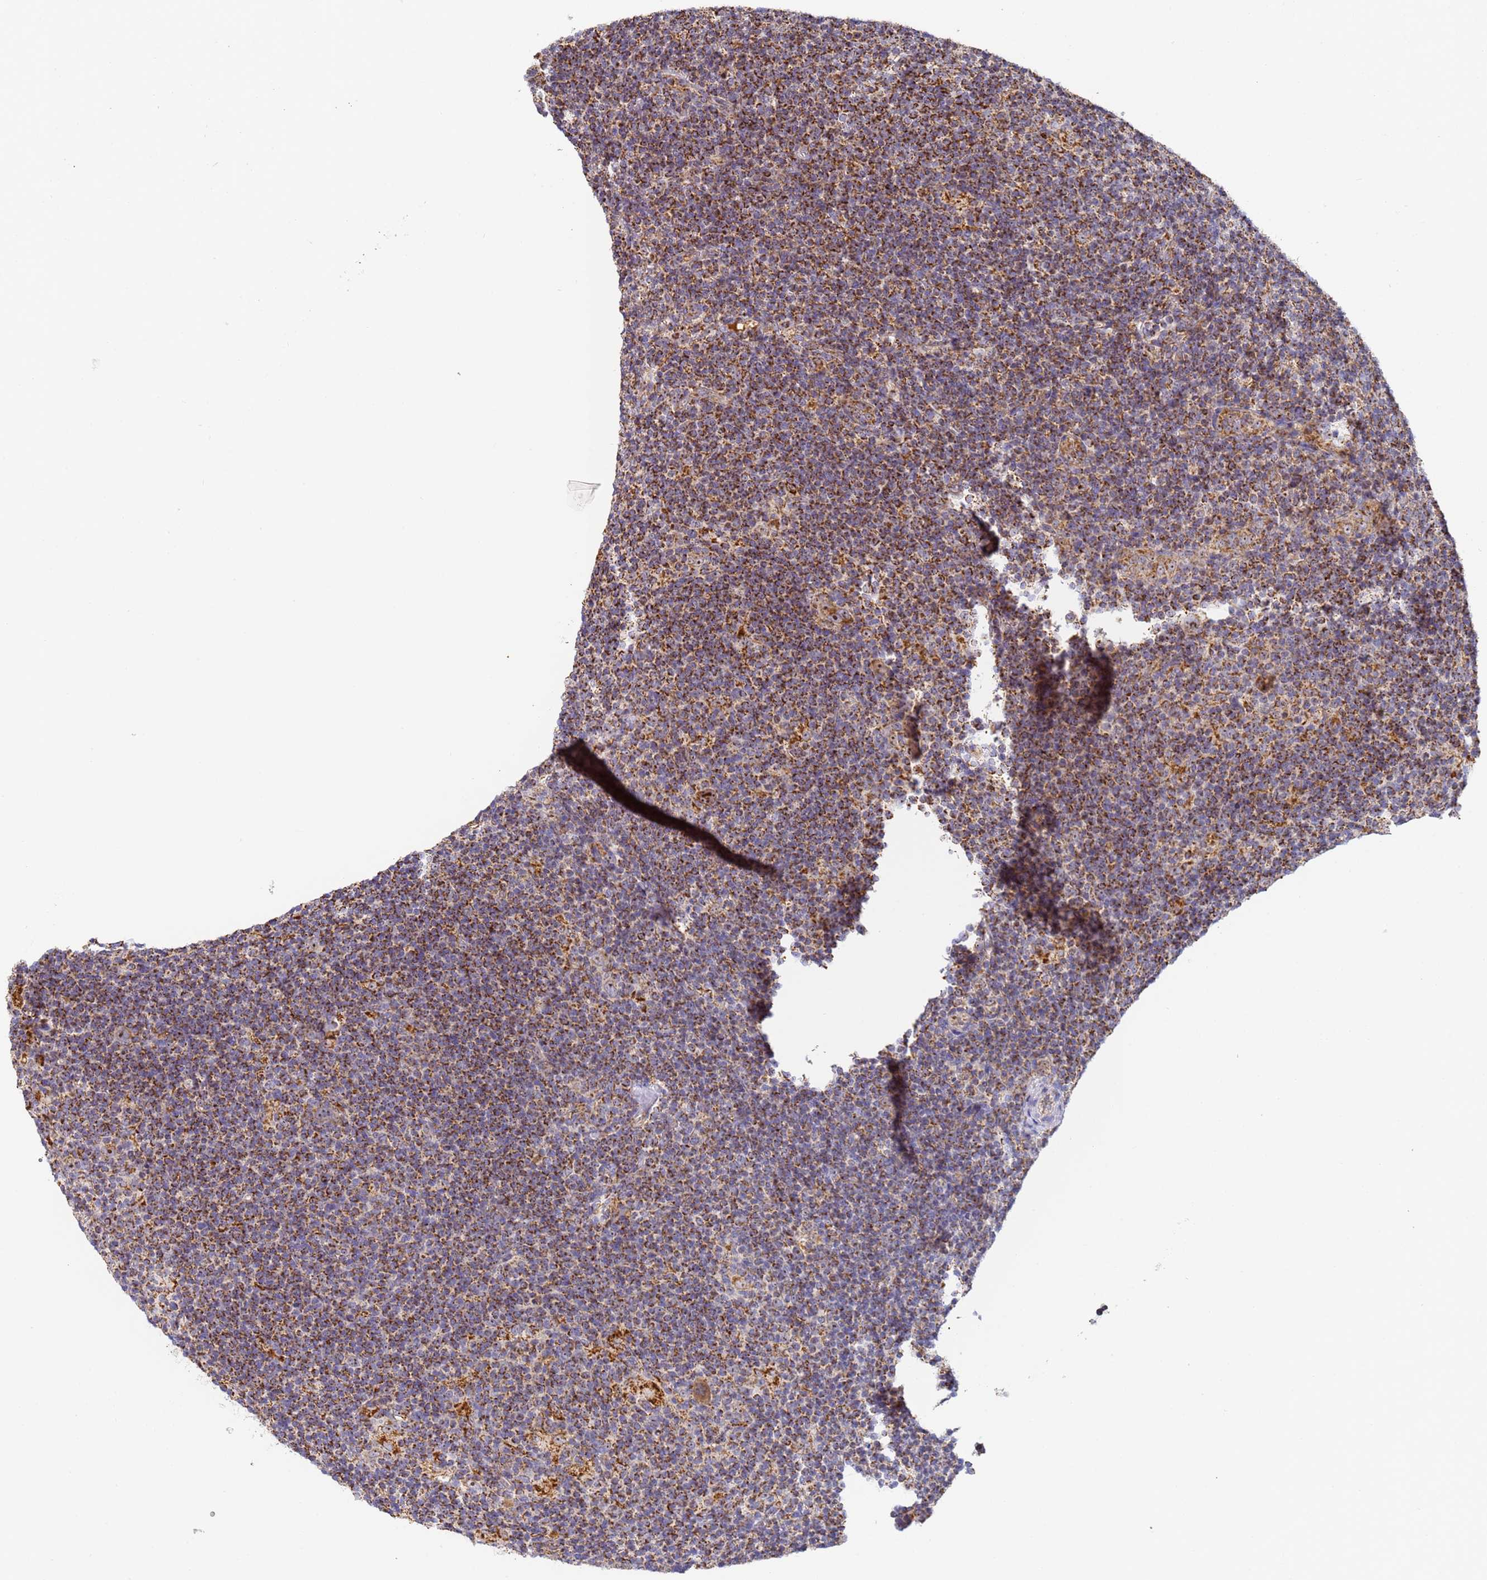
{"staining": {"intensity": "moderate", "quantity": ">75%", "location": "cytoplasmic/membranous,nuclear"}, "tissue": "lymphoma", "cell_type": "Tumor cells", "image_type": "cancer", "snomed": [{"axis": "morphology", "description": "Hodgkin's disease, NOS"}, {"axis": "topography", "description": "Lymph node"}], "caption": "There is medium levels of moderate cytoplasmic/membranous and nuclear staining in tumor cells of Hodgkin's disease, as demonstrated by immunohistochemical staining (brown color).", "gene": "FRG2C", "patient": {"sex": "female", "age": 57}}